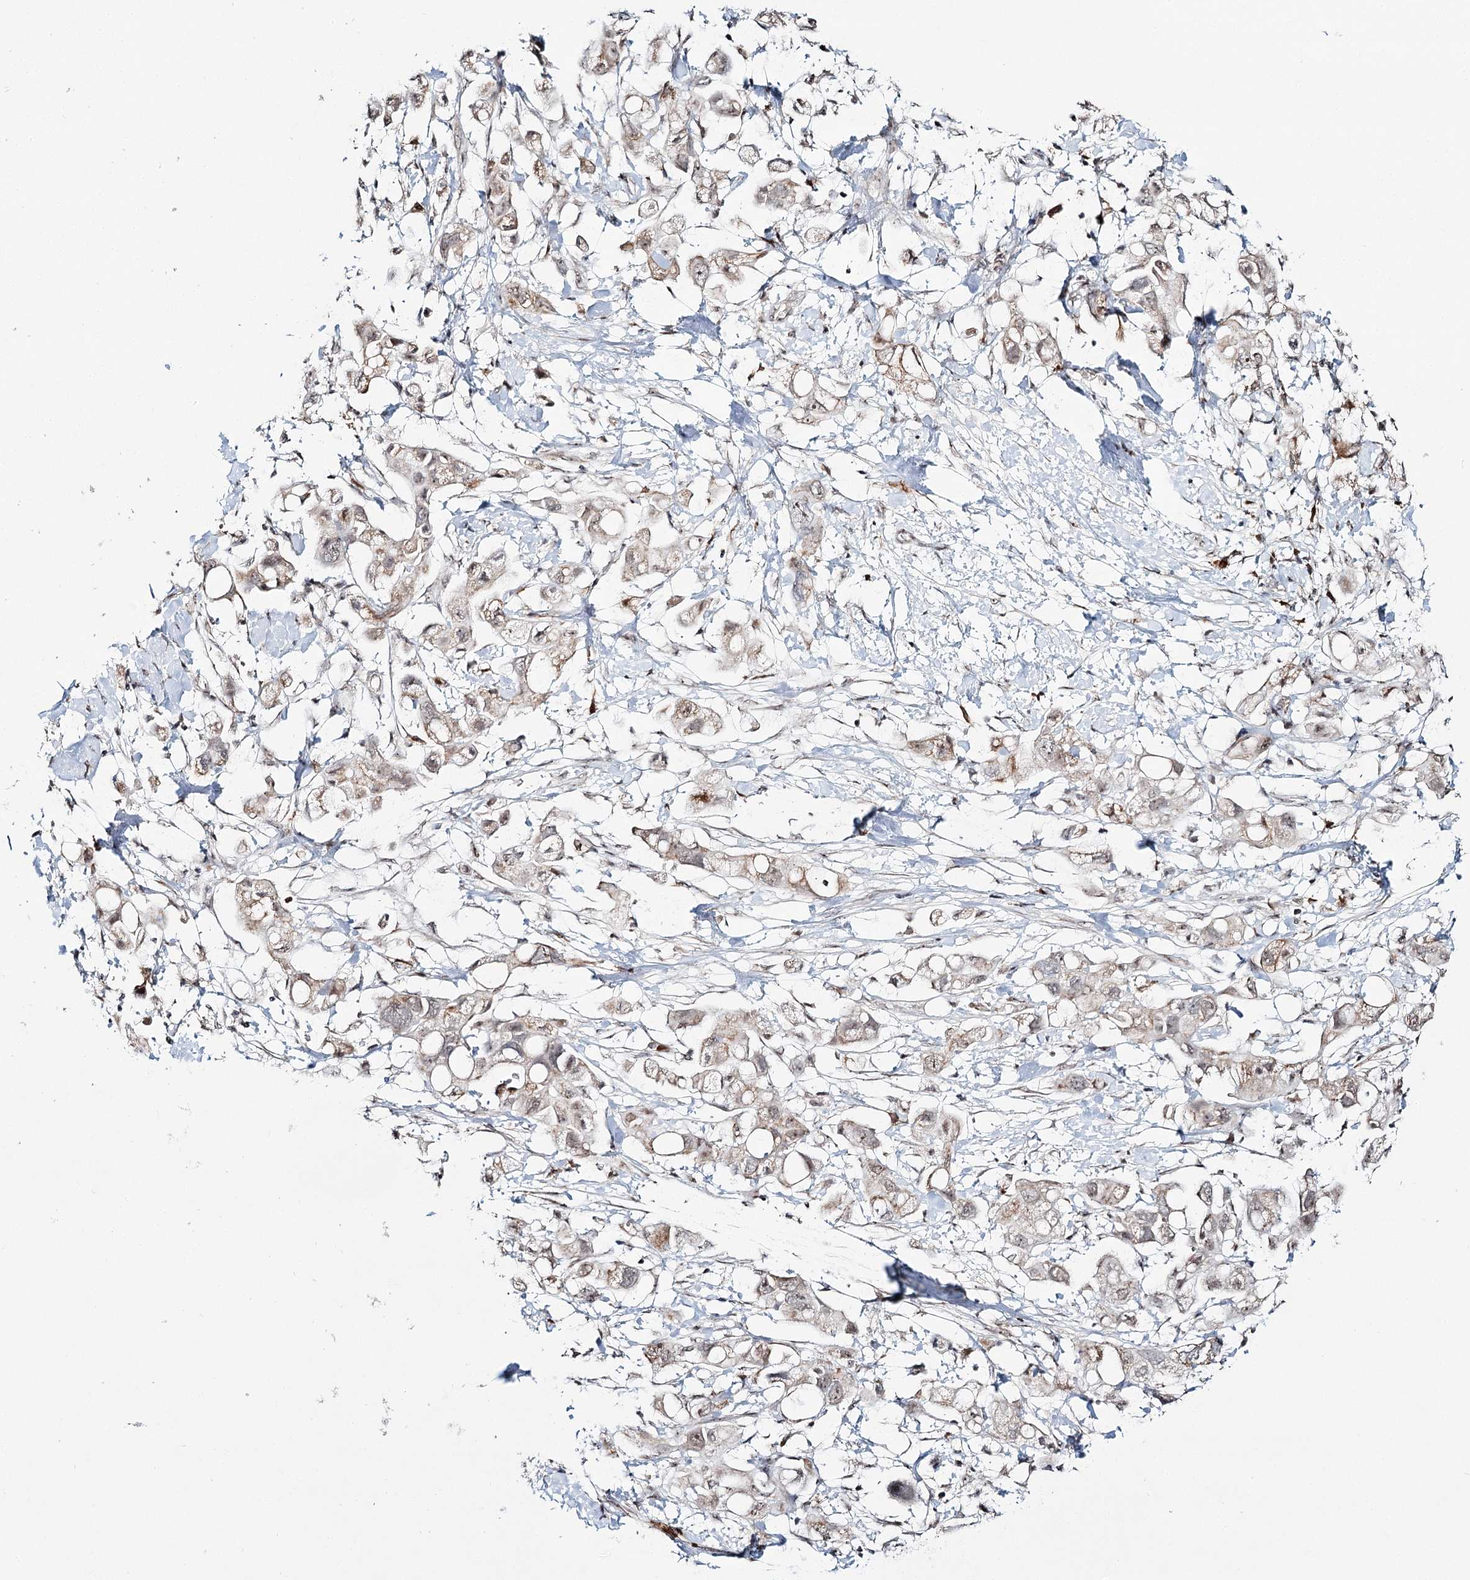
{"staining": {"intensity": "weak", "quantity": "25%-75%", "location": "cytoplasmic/membranous,nuclear"}, "tissue": "pancreatic cancer", "cell_type": "Tumor cells", "image_type": "cancer", "snomed": [{"axis": "morphology", "description": "Adenocarcinoma, NOS"}, {"axis": "topography", "description": "Pancreas"}], "caption": "Protein staining of pancreatic adenocarcinoma tissue shows weak cytoplasmic/membranous and nuclear positivity in approximately 25%-75% of tumor cells. (DAB IHC, brown staining for protein, blue staining for nuclei).", "gene": "ATAD1", "patient": {"sex": "female", "age": 56}}